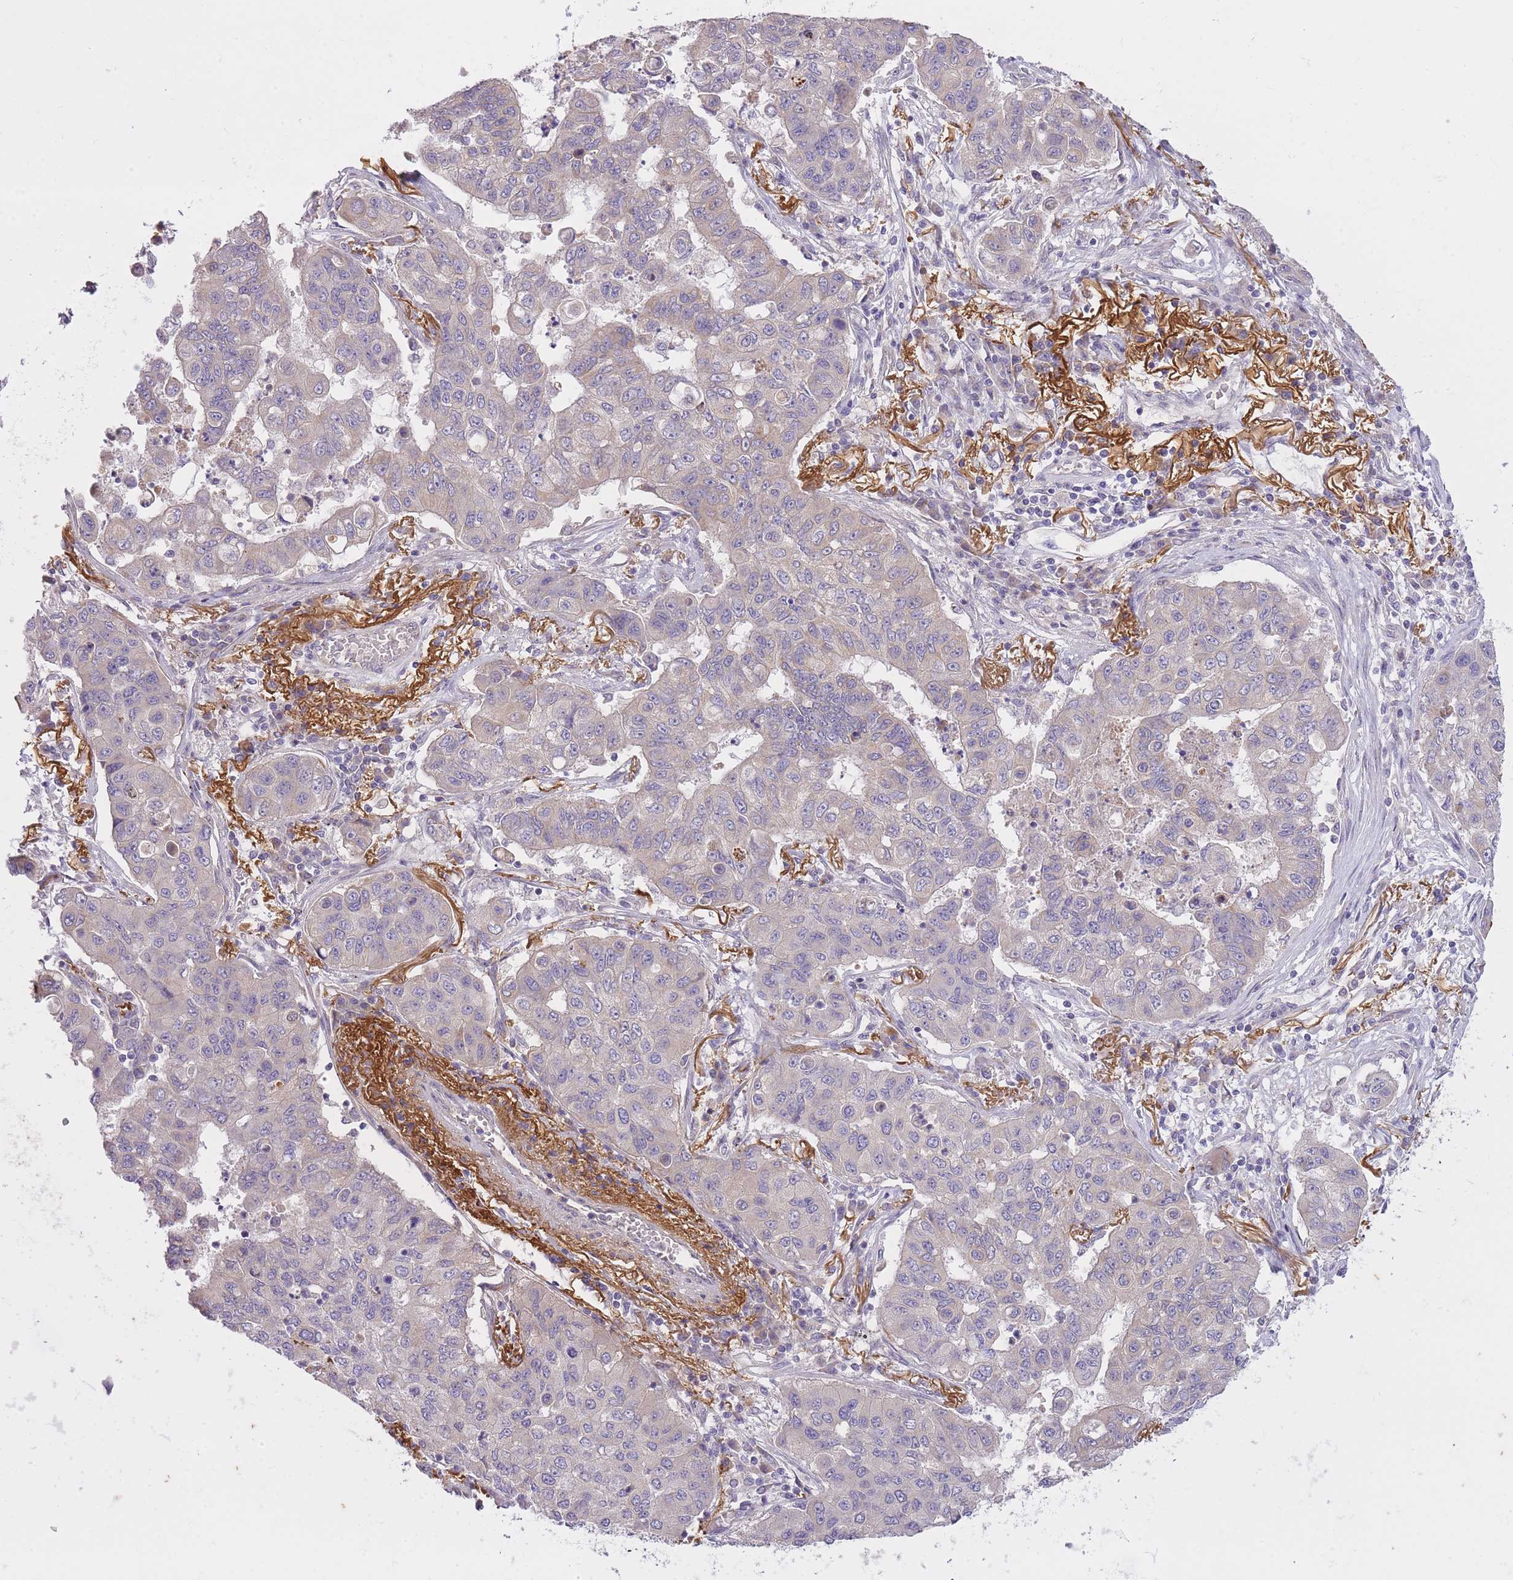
{"staining": {"intensity": "negative", "quantity": "none", "location": "none"}, "tissue": "lung cancer", "cell_type": "Tumor cells", "image_type": "cancer", "snomed": [{"axis": "morphology", "description": "Squamous cell carcinoma, NOS"}, {"axis": "topography", "description": "Lung"}], "caption": "Lung cancer (squamous cell carcinoma) stained for a protein using IHC exhibits no staining tumor cells.", "gene": "REV1", "patient": {"sex": "male", "age": 74}}